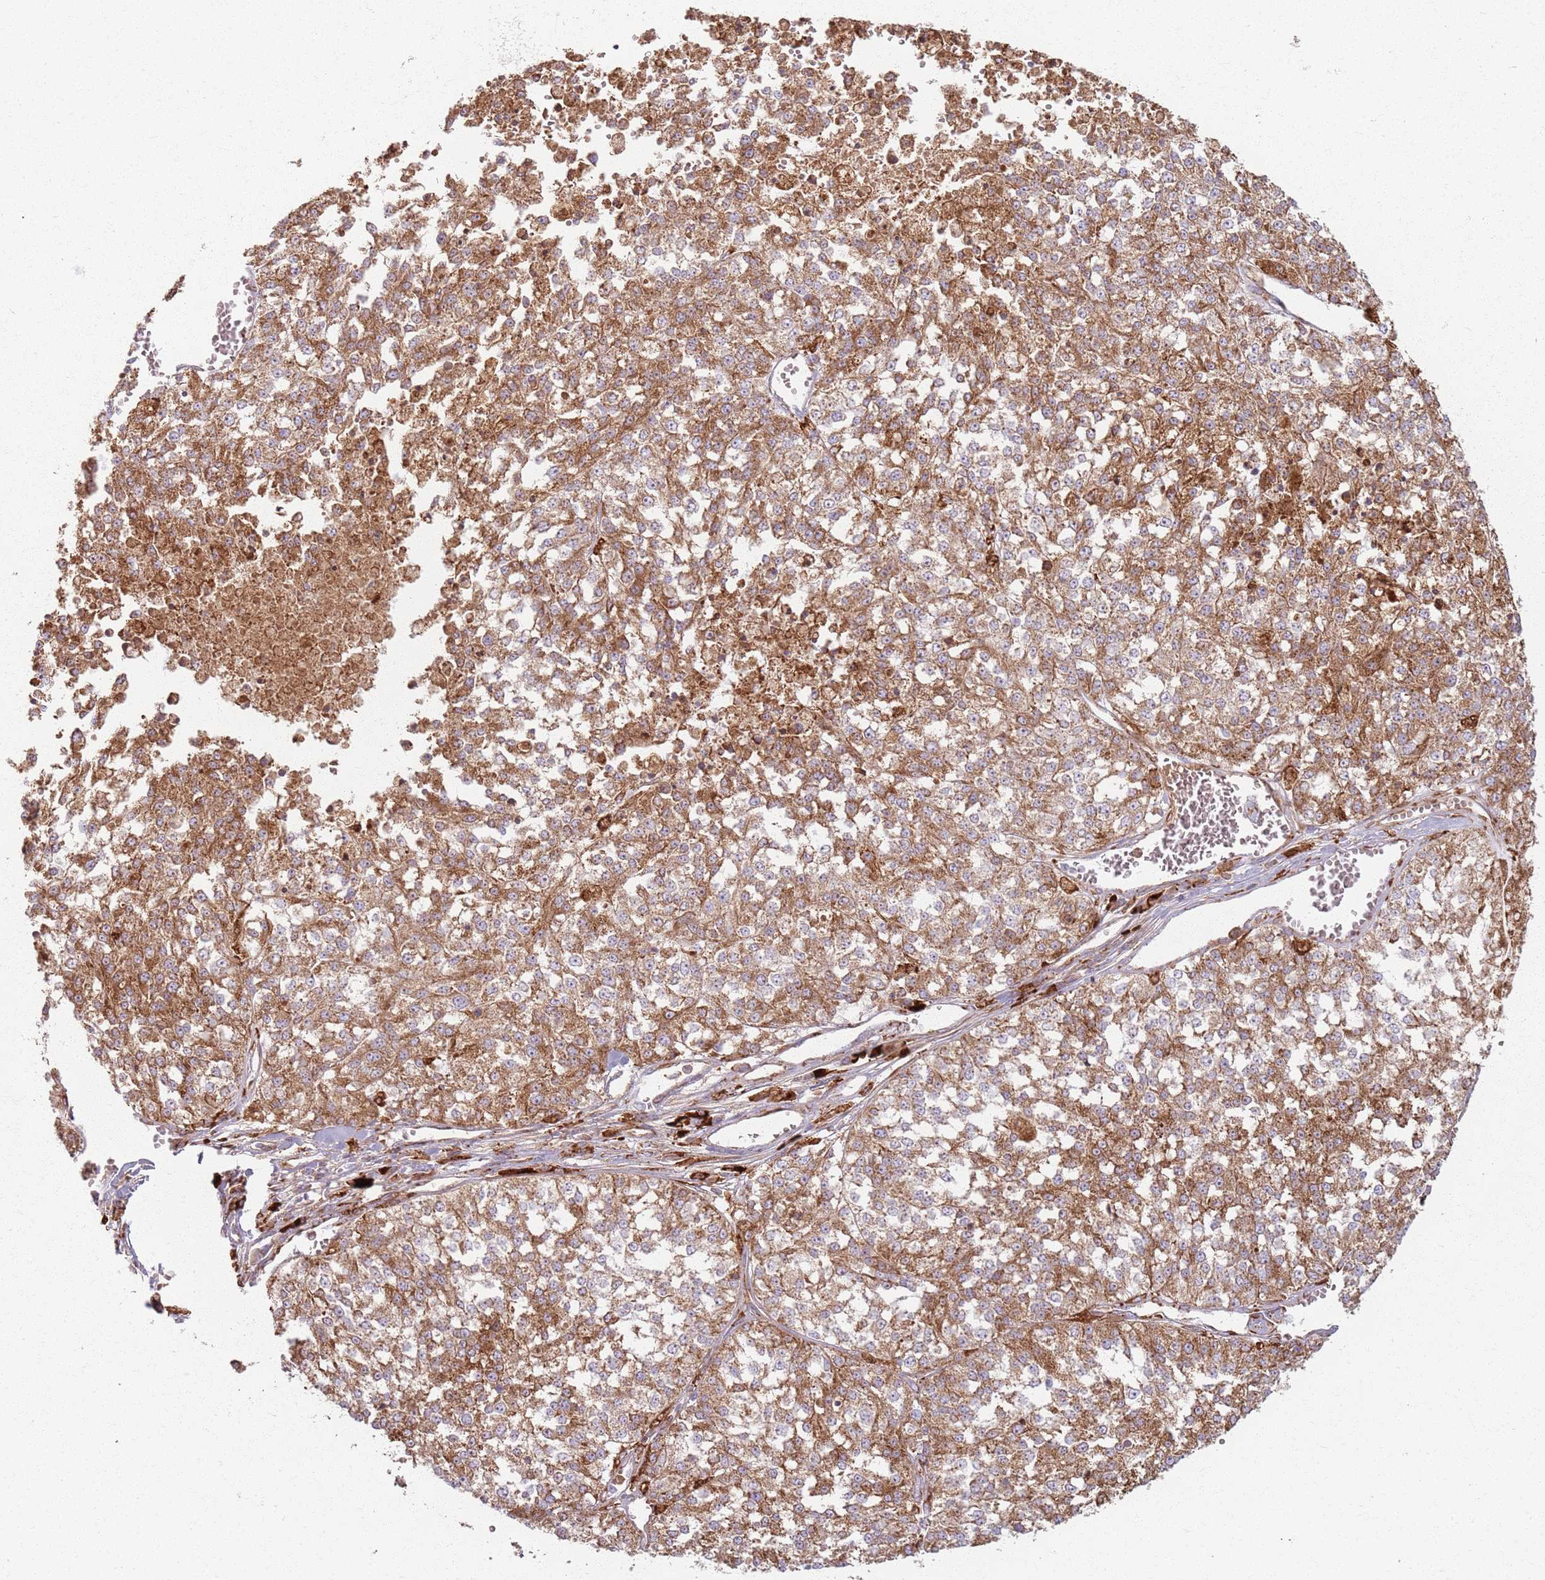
{"staining": {"intensity": "moderate", "quantity": ">75%", "location": "cytoplasmic/membranous"}, "tissue": "melanoma", "cell_type": "Tumor cells", "image_type": "cancer", "snomed": [{"axis": "morphology", "description": "Malignant melanoma, NOS"}, {"axis": "topography", "description": "Skin"}], "caption": "Immunohistochemistry (IHC) (DAB (3,3'-diaminobenzidine)) staining of human malignant melanoma reveals moderate cytoplasmic/membranous protein positivity in approximately >75% of tumor cells. Nuclei are stained in blue.", "gene": "COLGALT1", "patient": {"sex": "female", "age": 64}}